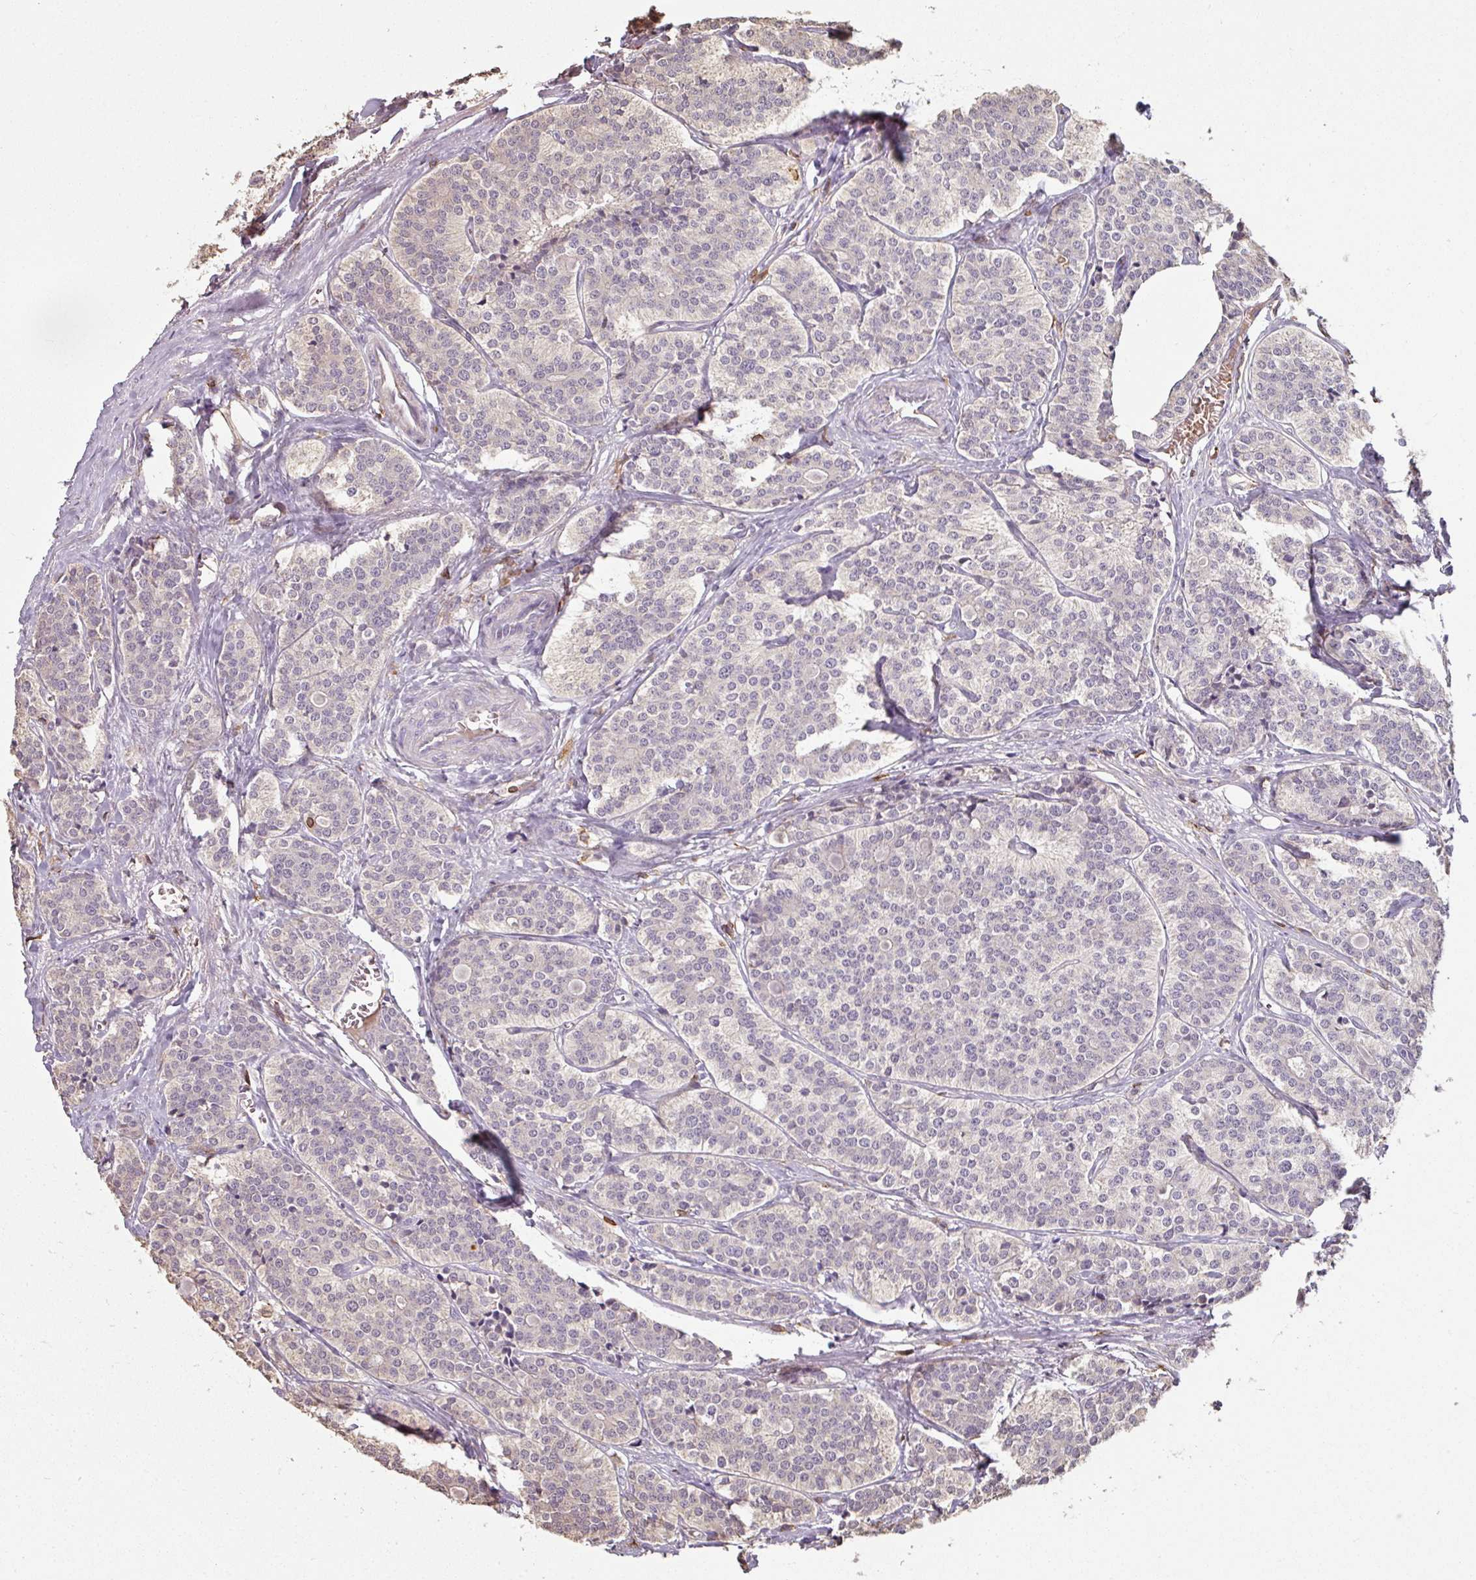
{"staining": {"intensity": "negative", "quantity": "none", "location": "none"}, "tissue": "carcinoid", "cell_type": "Tumor cells", "image_type": "cancer", "snomed": [{"axis": "morphology", "description": "Carcinoid, malignant, NOS"}, {"axis": "topography", "description": "Small intestine"}], "caption": "Immunohistochemical staining of carcinoid demonstrates no significant expression in tumor cells.", "gene": "OLFML2B", "patient": {"sex": "male", "age": 63}}